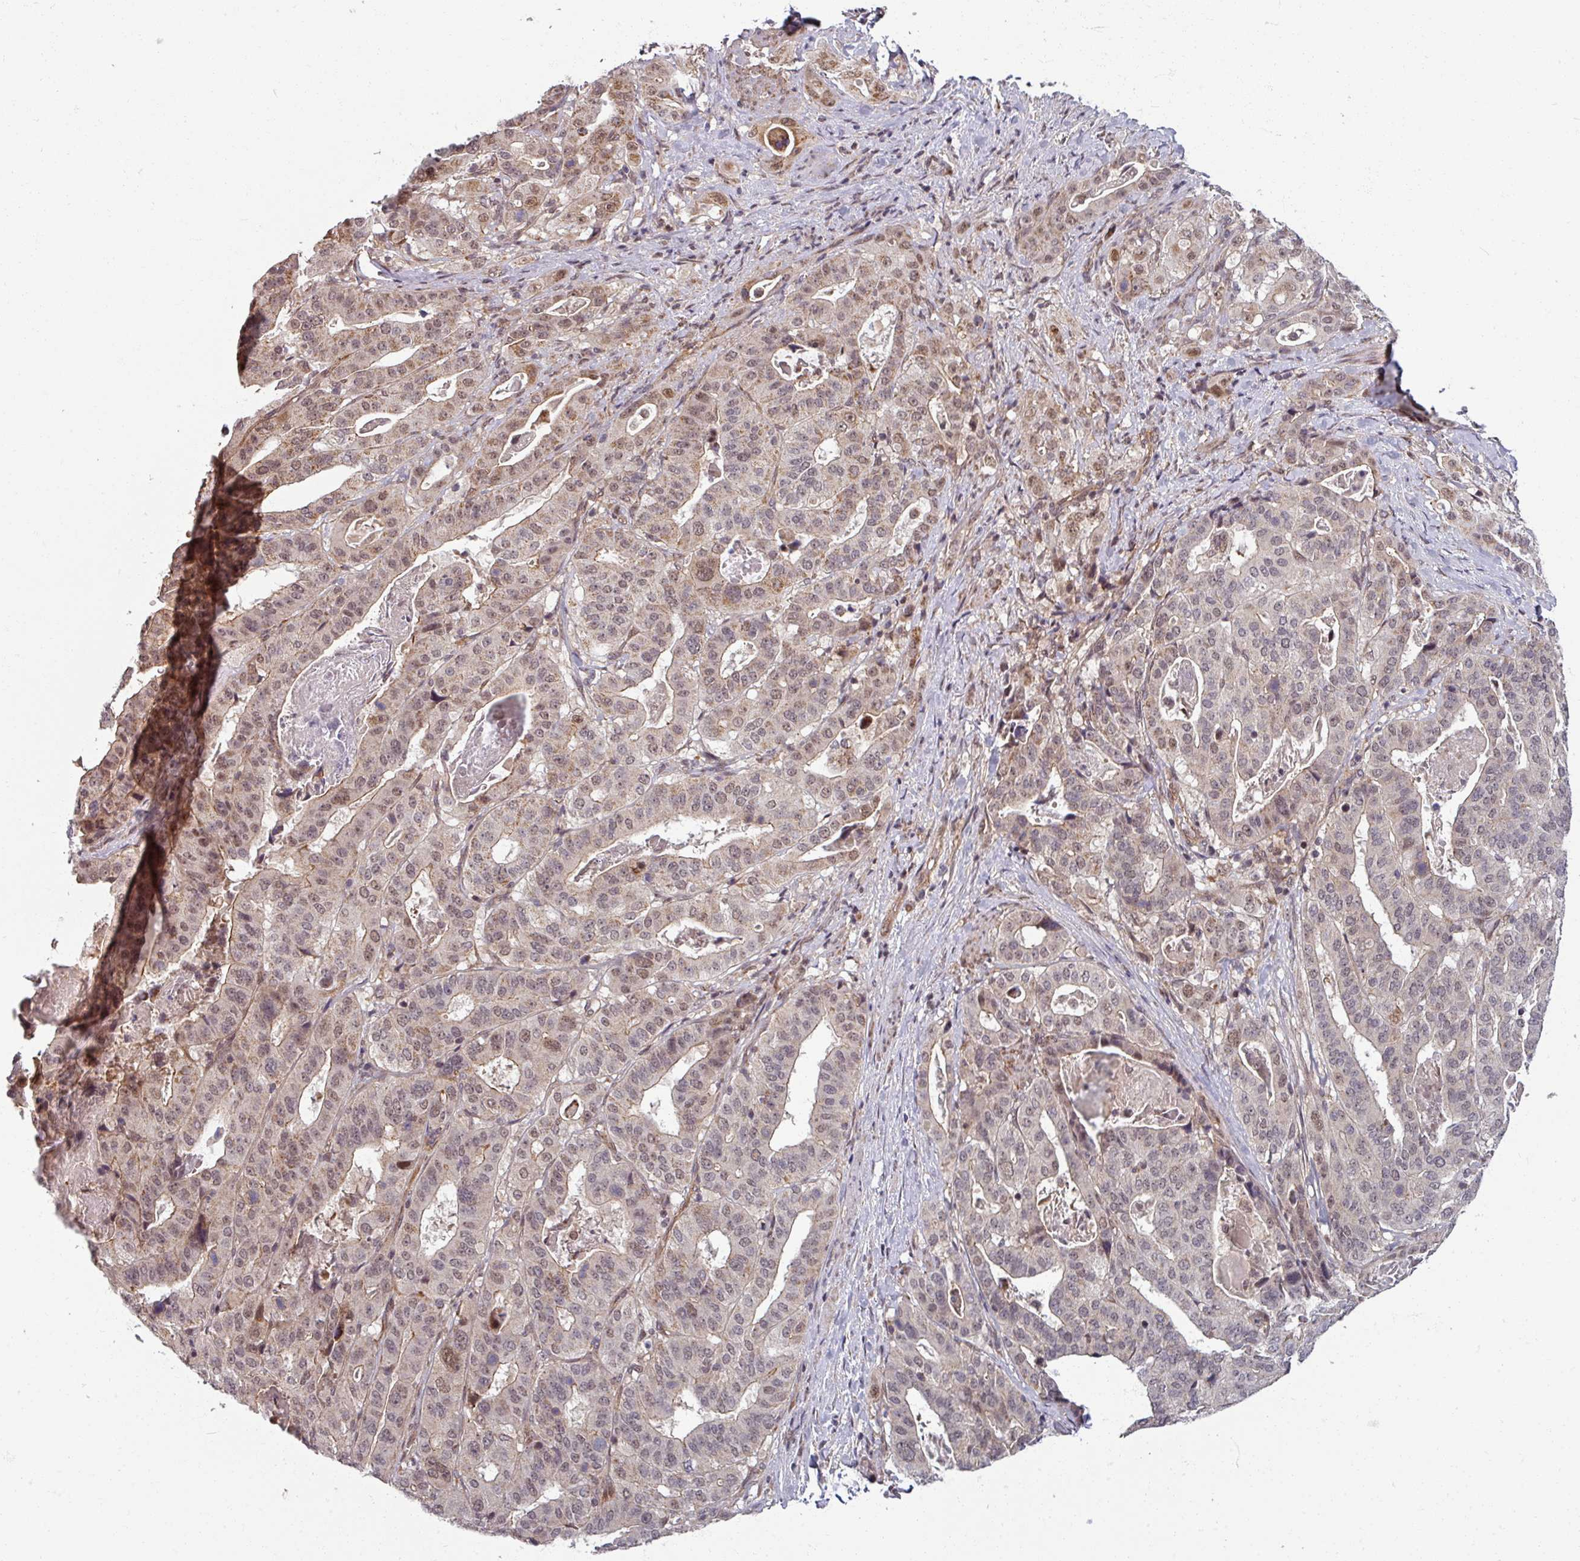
{"staining": {"intensity": "moderate", "quantity": "25%-75%", "location": "nuclear"}, "tissue": "stomach cancer", "cell_type": "Tumor cells", "image_type": "cancer", "snomed": [{"axis": "morphology", "description": "Adenocarcinoma, NOS"}, {"axis": "topography", "description": "Stomach"}], "caption": "This micrograph reveals immunohistochemistry staining of adenocarcinoma (stomach), with medium moderate nuclear expression in about 25%-75% of tumor cells.", "gene": "SWI5", "patient": {"sex": "male", "age": 48}}